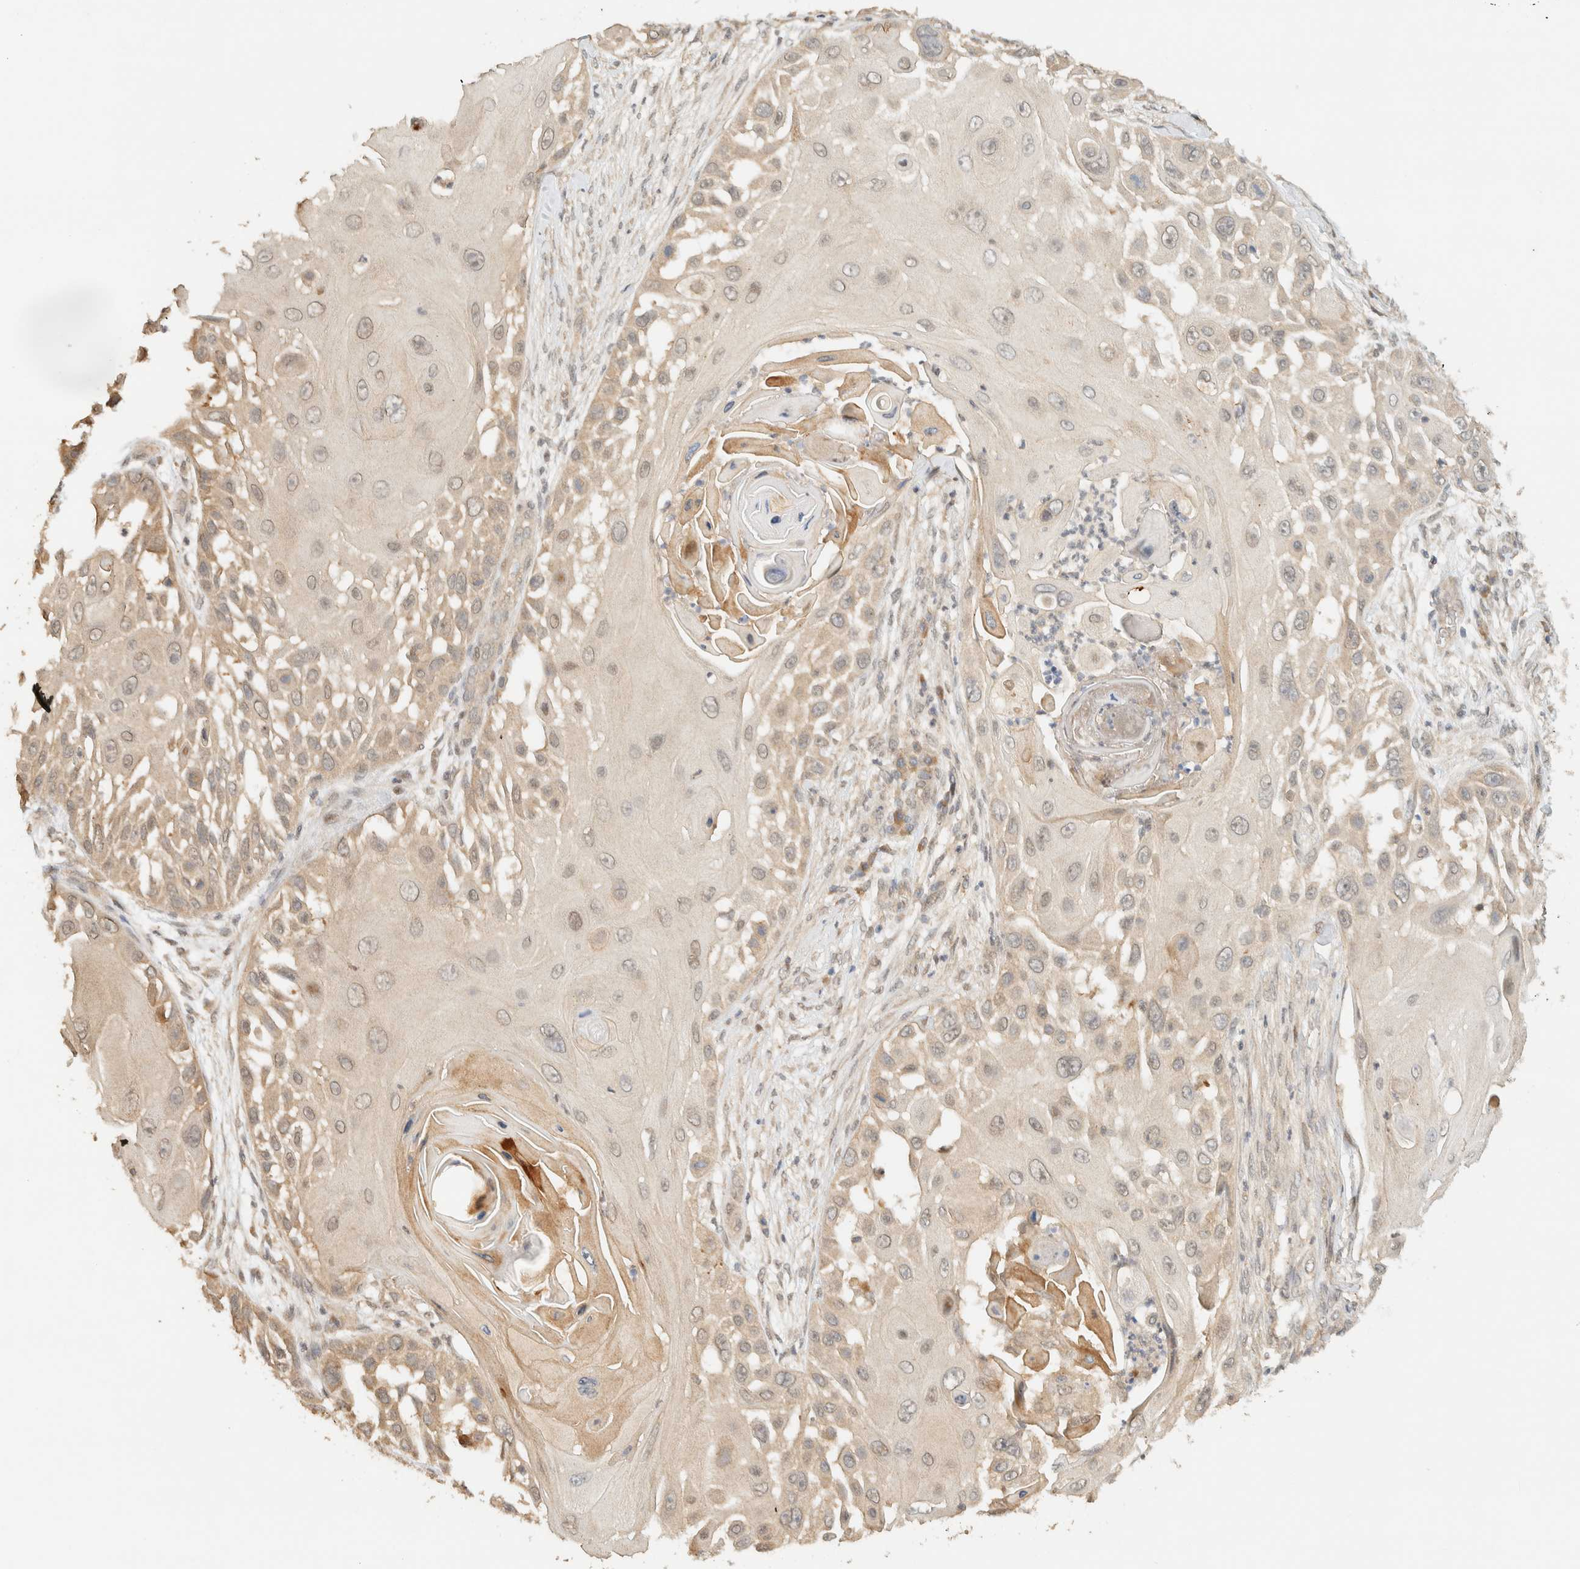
{"staining": {"intensity": "weak", "quantity": "25%-75%", "location": "cytoplasmic/membranous"}, "tissue": "skin cancer", "cell_type": "Tumor cells", "image_type": "cancer", "snomed": [{"axis": "morphology", "description": "Squamous cell carcinoma, NOS"}, {"axis": "topography", "description": "Skin"}], "caption": "Tumor cells display low levels of weak cytoplasmic/membranous expression in approximately 25%-75% of cells in squamous cell carcinoma (skin).", "gene": "ZBTB34", "patient": {"sex": "female", "age": 44}}